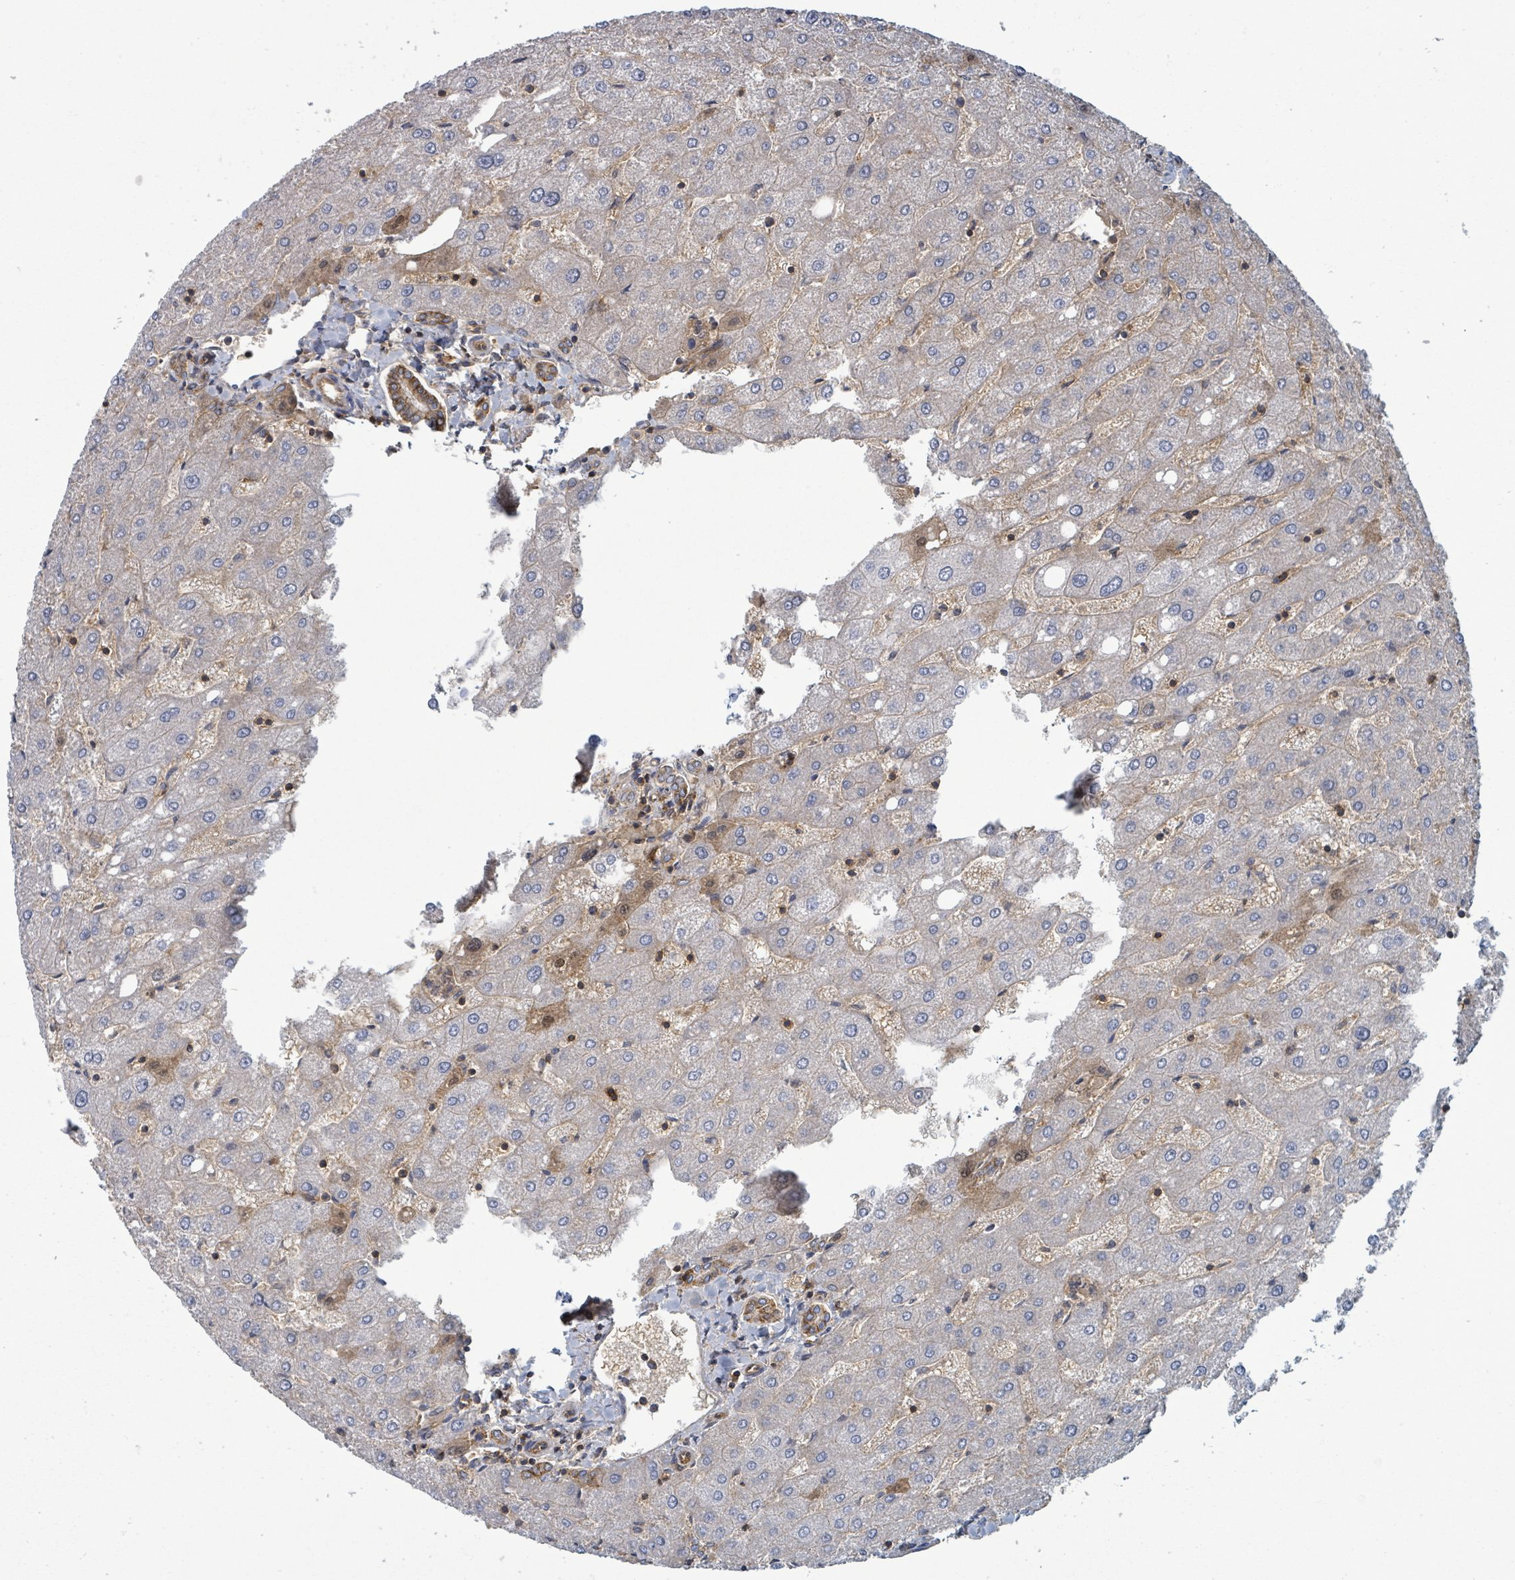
{"staining": {"intensity": "moderate", "quantity": "25%-75%", "location": "cytoplasmic/membranous"}, "tissue": "liver", "cell_type": "Cholangiocytes", "image_type": "normal", "snomed": [{"axis": "morphology", "description": "Normal tissue, NOS"}, {"axis": "topography", "description": "Liver"}], "caption": "IHC histopathology image of benign liver: human liver stained using IHC displays medium levels of moderate protein expression localized specifically in the cytoplasmic/membranous of cholangiocytes, appearing as a cytoplasmic/membranous brown color.", "gene": "TNFRSF14", "patient": {"sex": "male", "age": 67}}